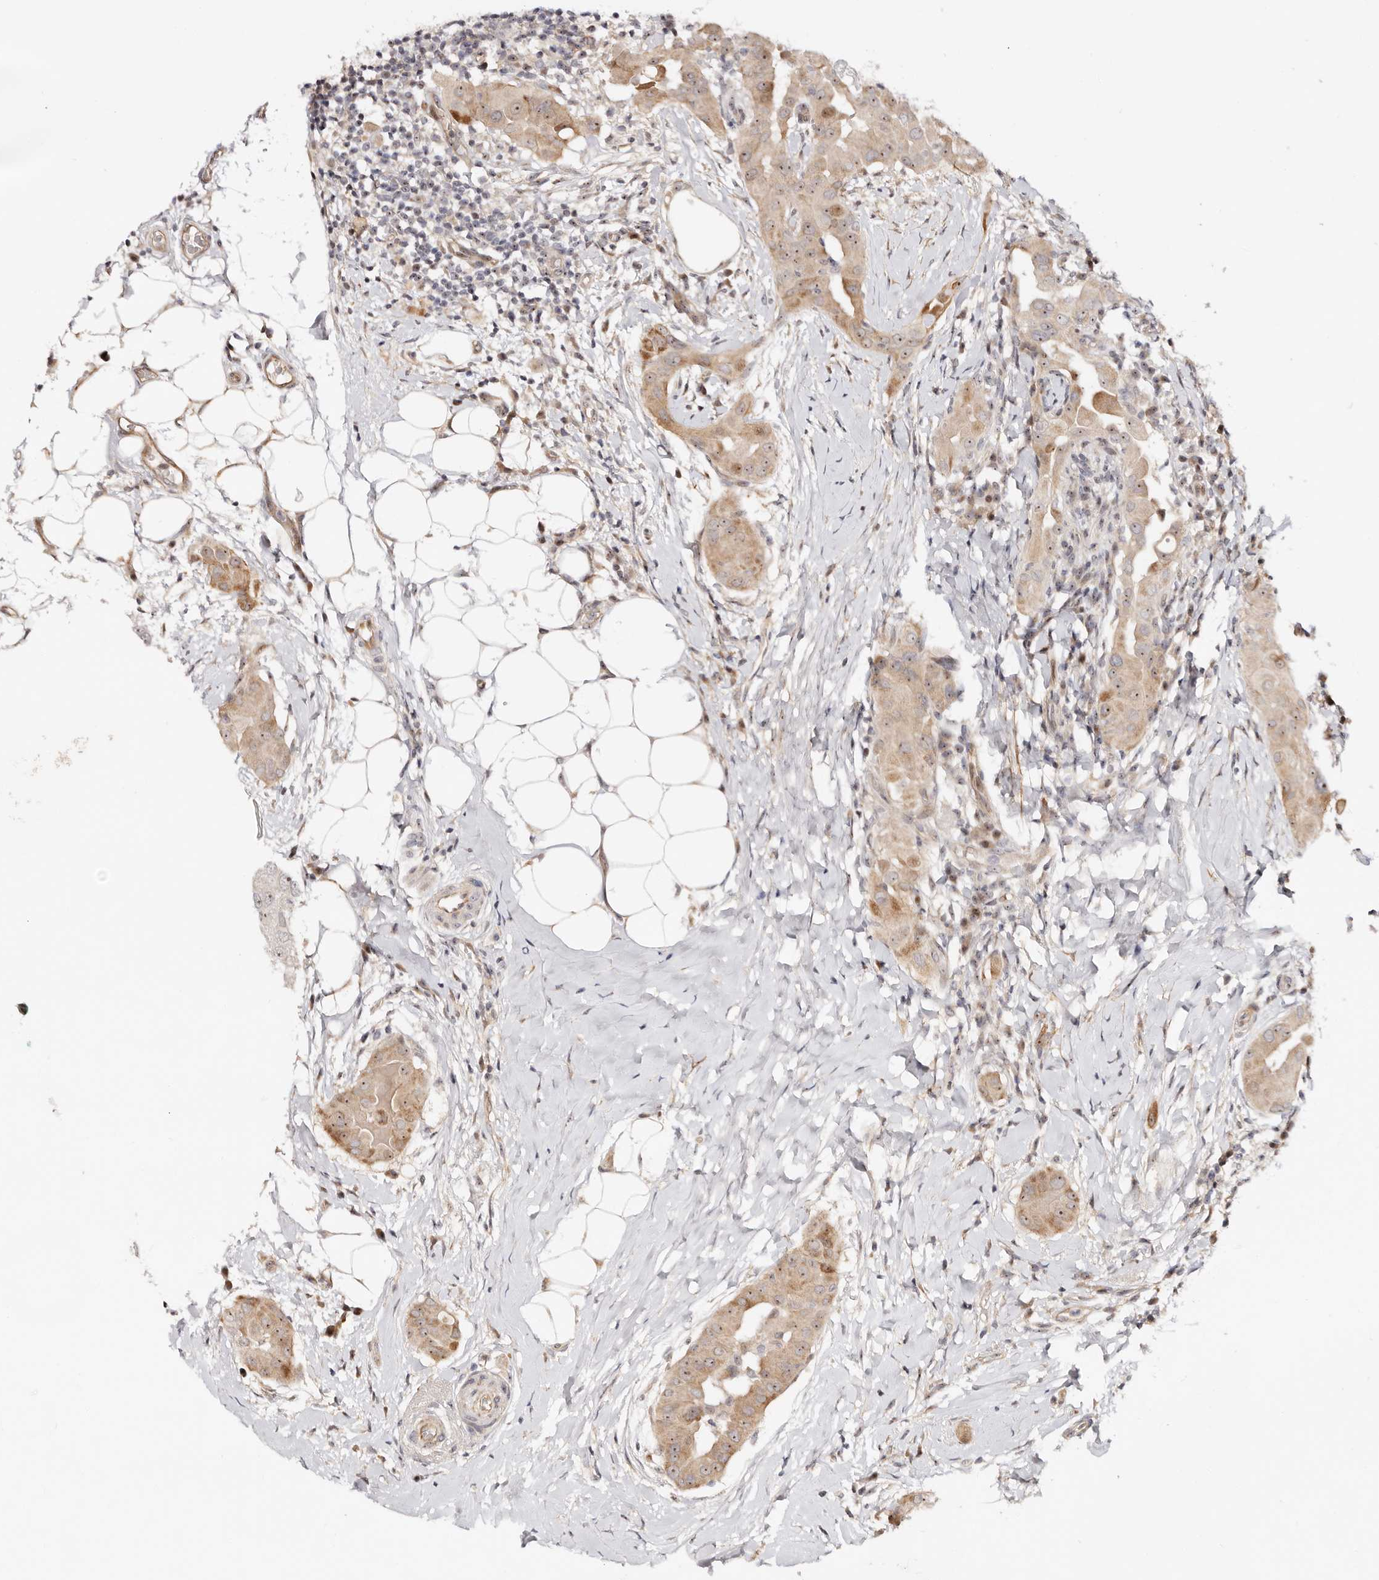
{"staining": {"intensity": "moderate", "quantity": ">75%", "location": "cytoplasmic/membranous,nuclear"}, "tissue": "thyroid cancer", "cell_type": "Tumor cells", "image_type": "cancer", "snomed": [{"axis": "morphology", "description": "Papillary adenocarcinoma, NOS"}, {"axis": "topography", "description": "Thyroid gland"}], "caption": "Immunohistochemical staining of papillary adenocarcinoma (thyroid) shows medium levels of moderate cytoplasmic/membranous and nuclear expression in approximately >75% of tumor cells.", "gene": "ODF2L", "patient": {"sex": "male", "age": 33}}